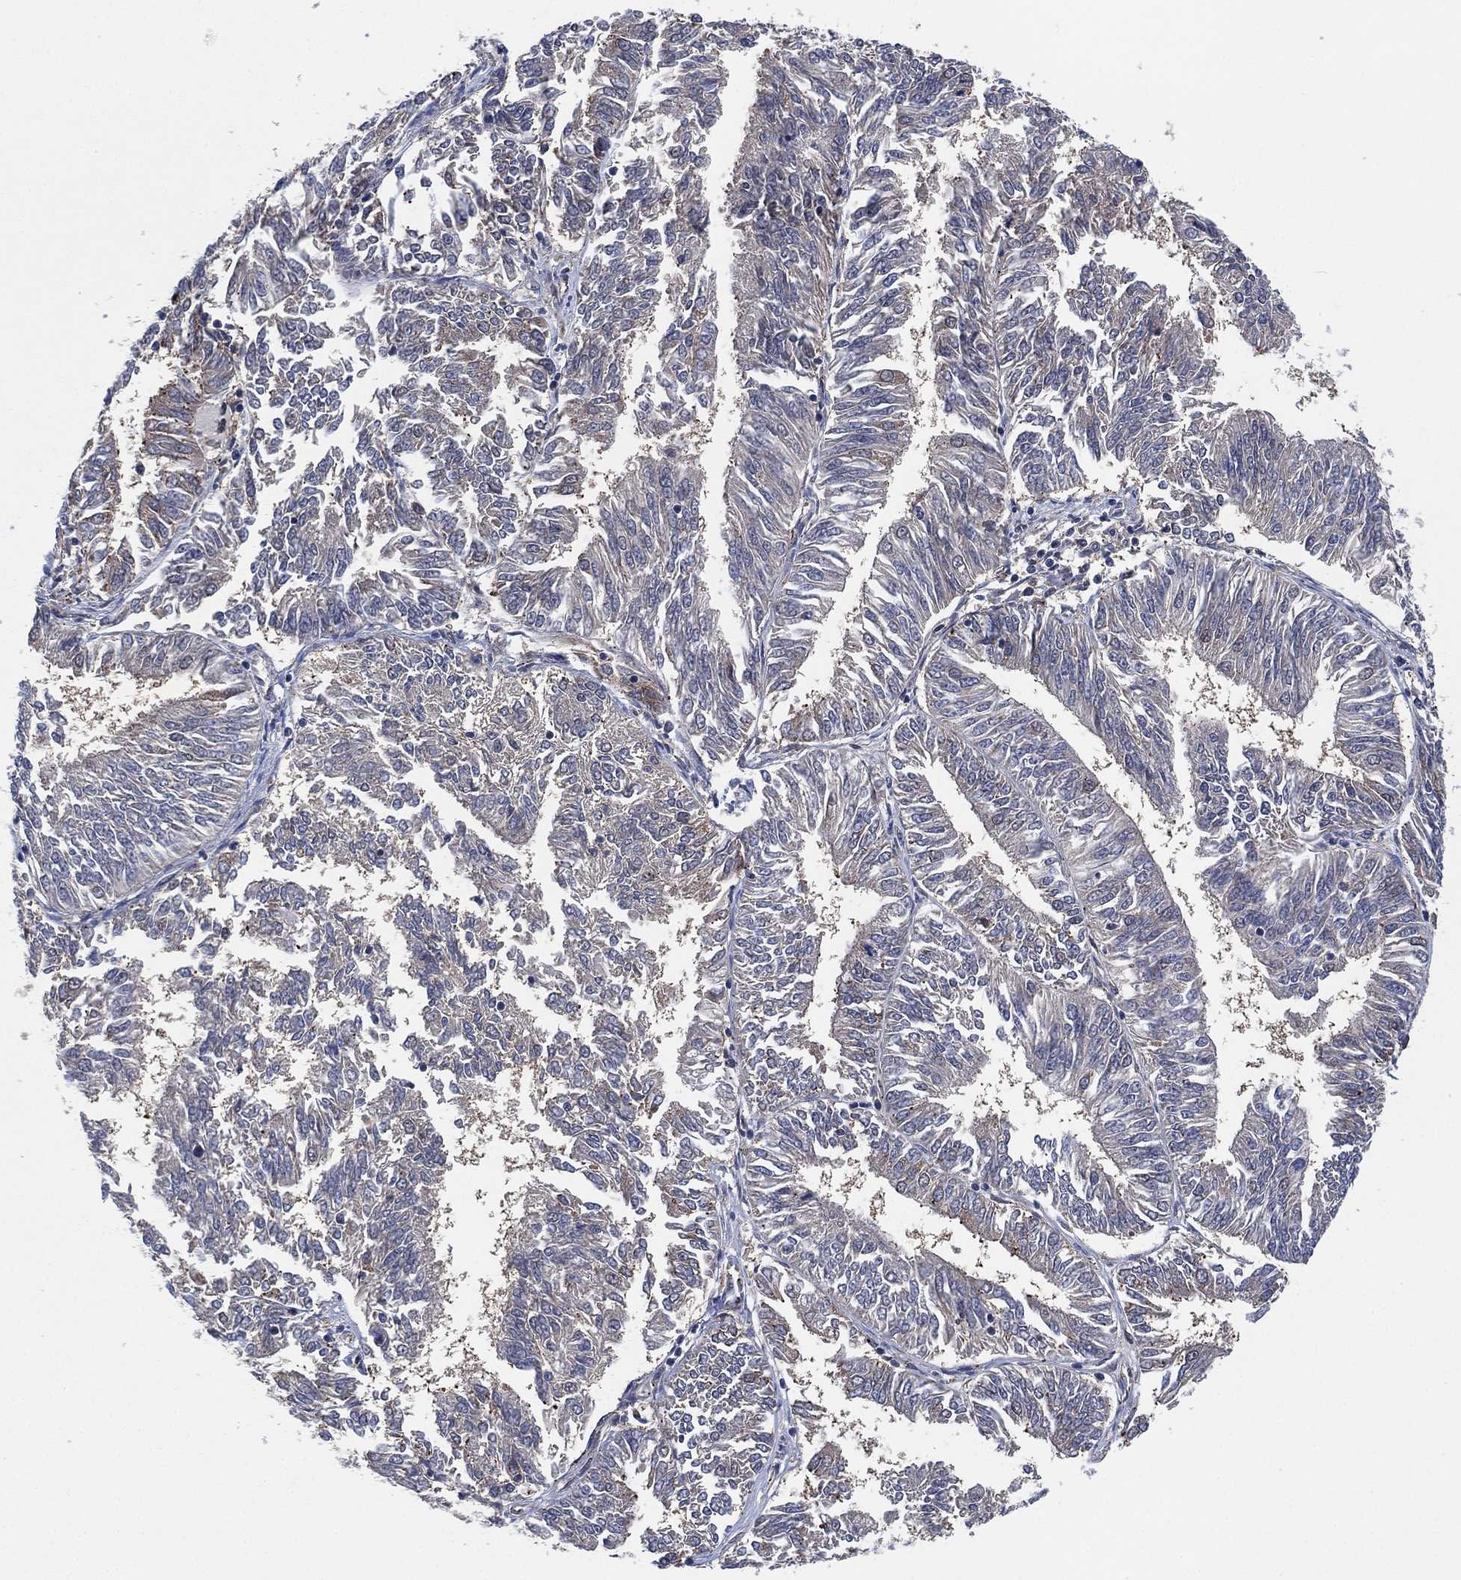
{"staining": {"intensity": "negative", "quantity": "none", "location": "none"}, "tissue": "endometrial cancer", "cell_type": "Tumor cells", "image_type": "cancer", "snomed": [{"axis": "morphology", "description": "Adenocarcinoma, NOS"}, {"axis": "topography", "description": "Endometrium"}], "caption": "High power microscopy micrograph of an immunohistochemistry (IHC) histopathology image of endometrial cancer, revealing no significant staining in tumor cells.", "gene": "FES", "patient": {"sex": "female", "age": 58}}